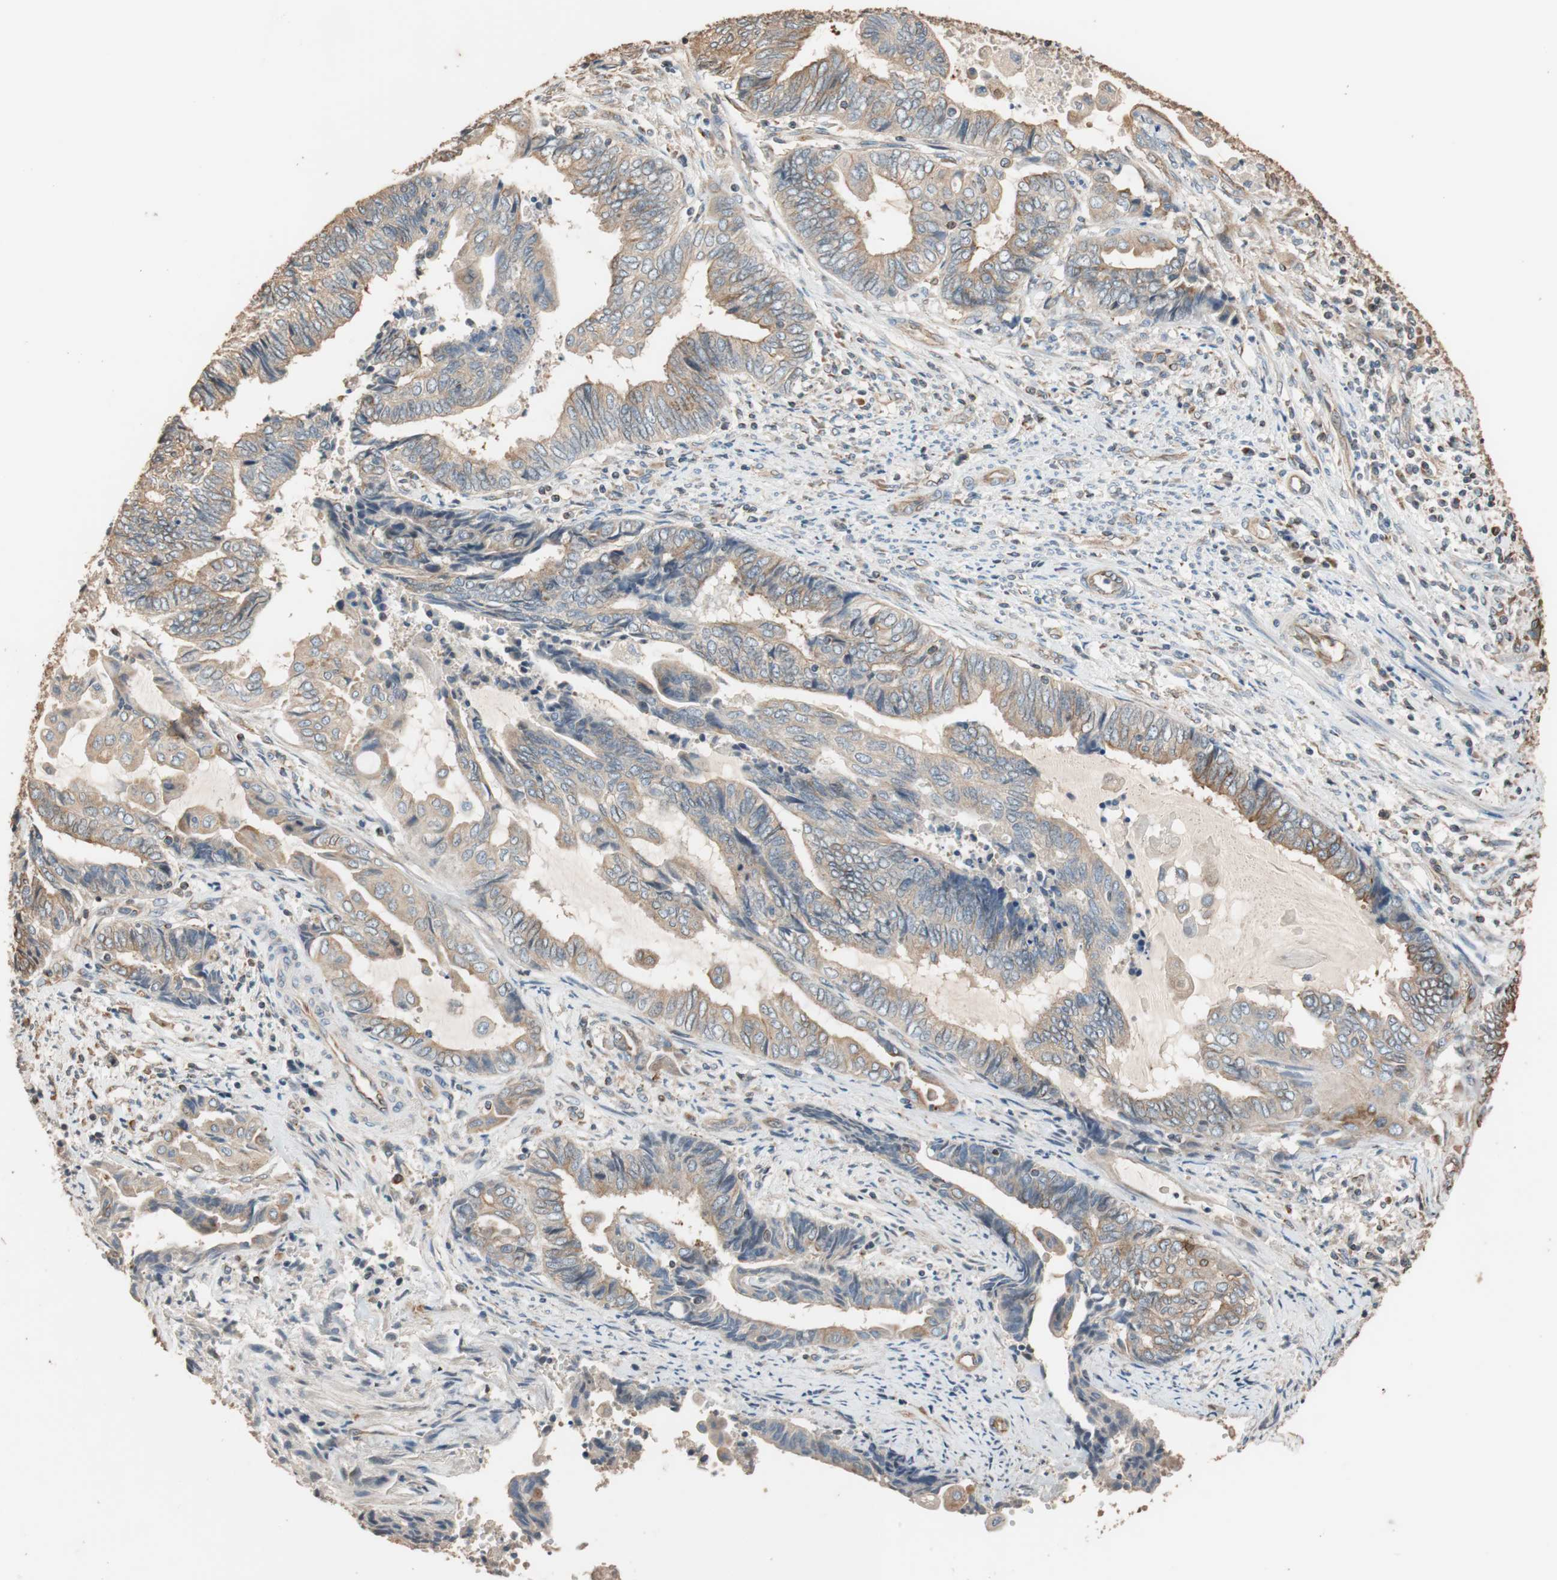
{"staining": {"intensity": "weak", "quantity": "25%-75%", "location": "cytoplasmic/membranous"}, "tissue": "endometrial cancer", "cell_type": "Tumor cells", "image_type": "cancer", "snomed": [{"axis": "morphology", "description": "Adenocarcinoma, NOS"}, {"axis": "topography", "description": "Uterus"}, {"axis": "topography", "description": "Endometrium"}], "caption": "Protein staining by IHC shows weak cytoplasmic/membranous positivity in about 25%-75% of tumor cells in endometrial cancer.", "gene": "TUBB", "patient": {"sex": "female", "age": 70}}